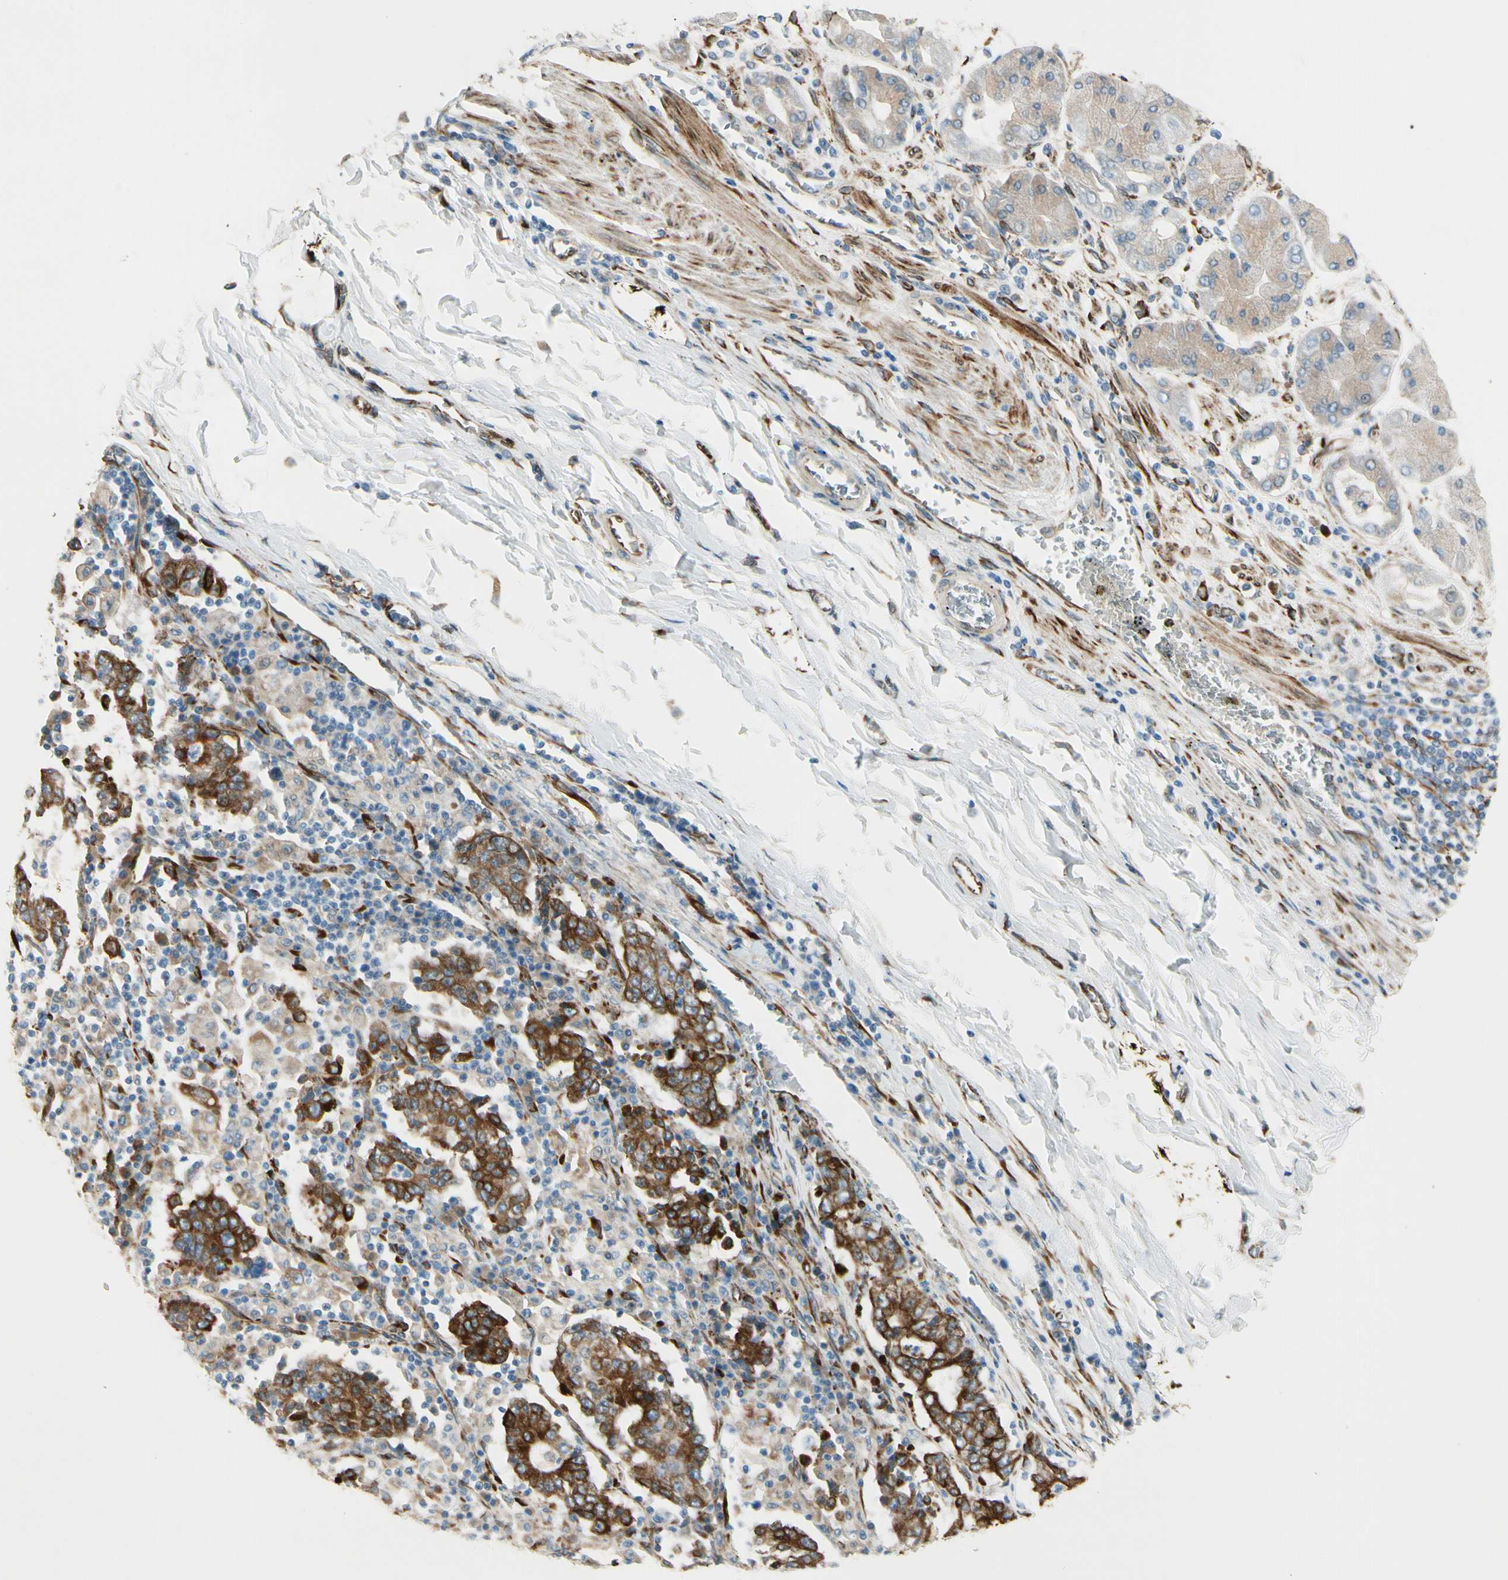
{"staining": {"intensity": "strong", "quantity": ">75%", "location": "cytoplasmic/membranous"}, "tissue": "stomach cancer", "cell_type": "Tumor cells", "image_type": "cancer", "snomed": [{"axis": "morphology", "description": "Normal tissue, NOS"}, {"axis": "morphology", "description": "Adenocarcinoma, NOS"}, {"axis": "topography", "description": "Stomach, upper"}, {"axis": "topography", "description": "Stomach"}], "caption": "Adenocarcinoma (stomach) stained with a brown dye exhibits strong cytoplasmic/membranous positive expression in approximately >75% of tumor cells.", "gene": "FKBP7", "patient": {"sex": "male", "age": 59}}